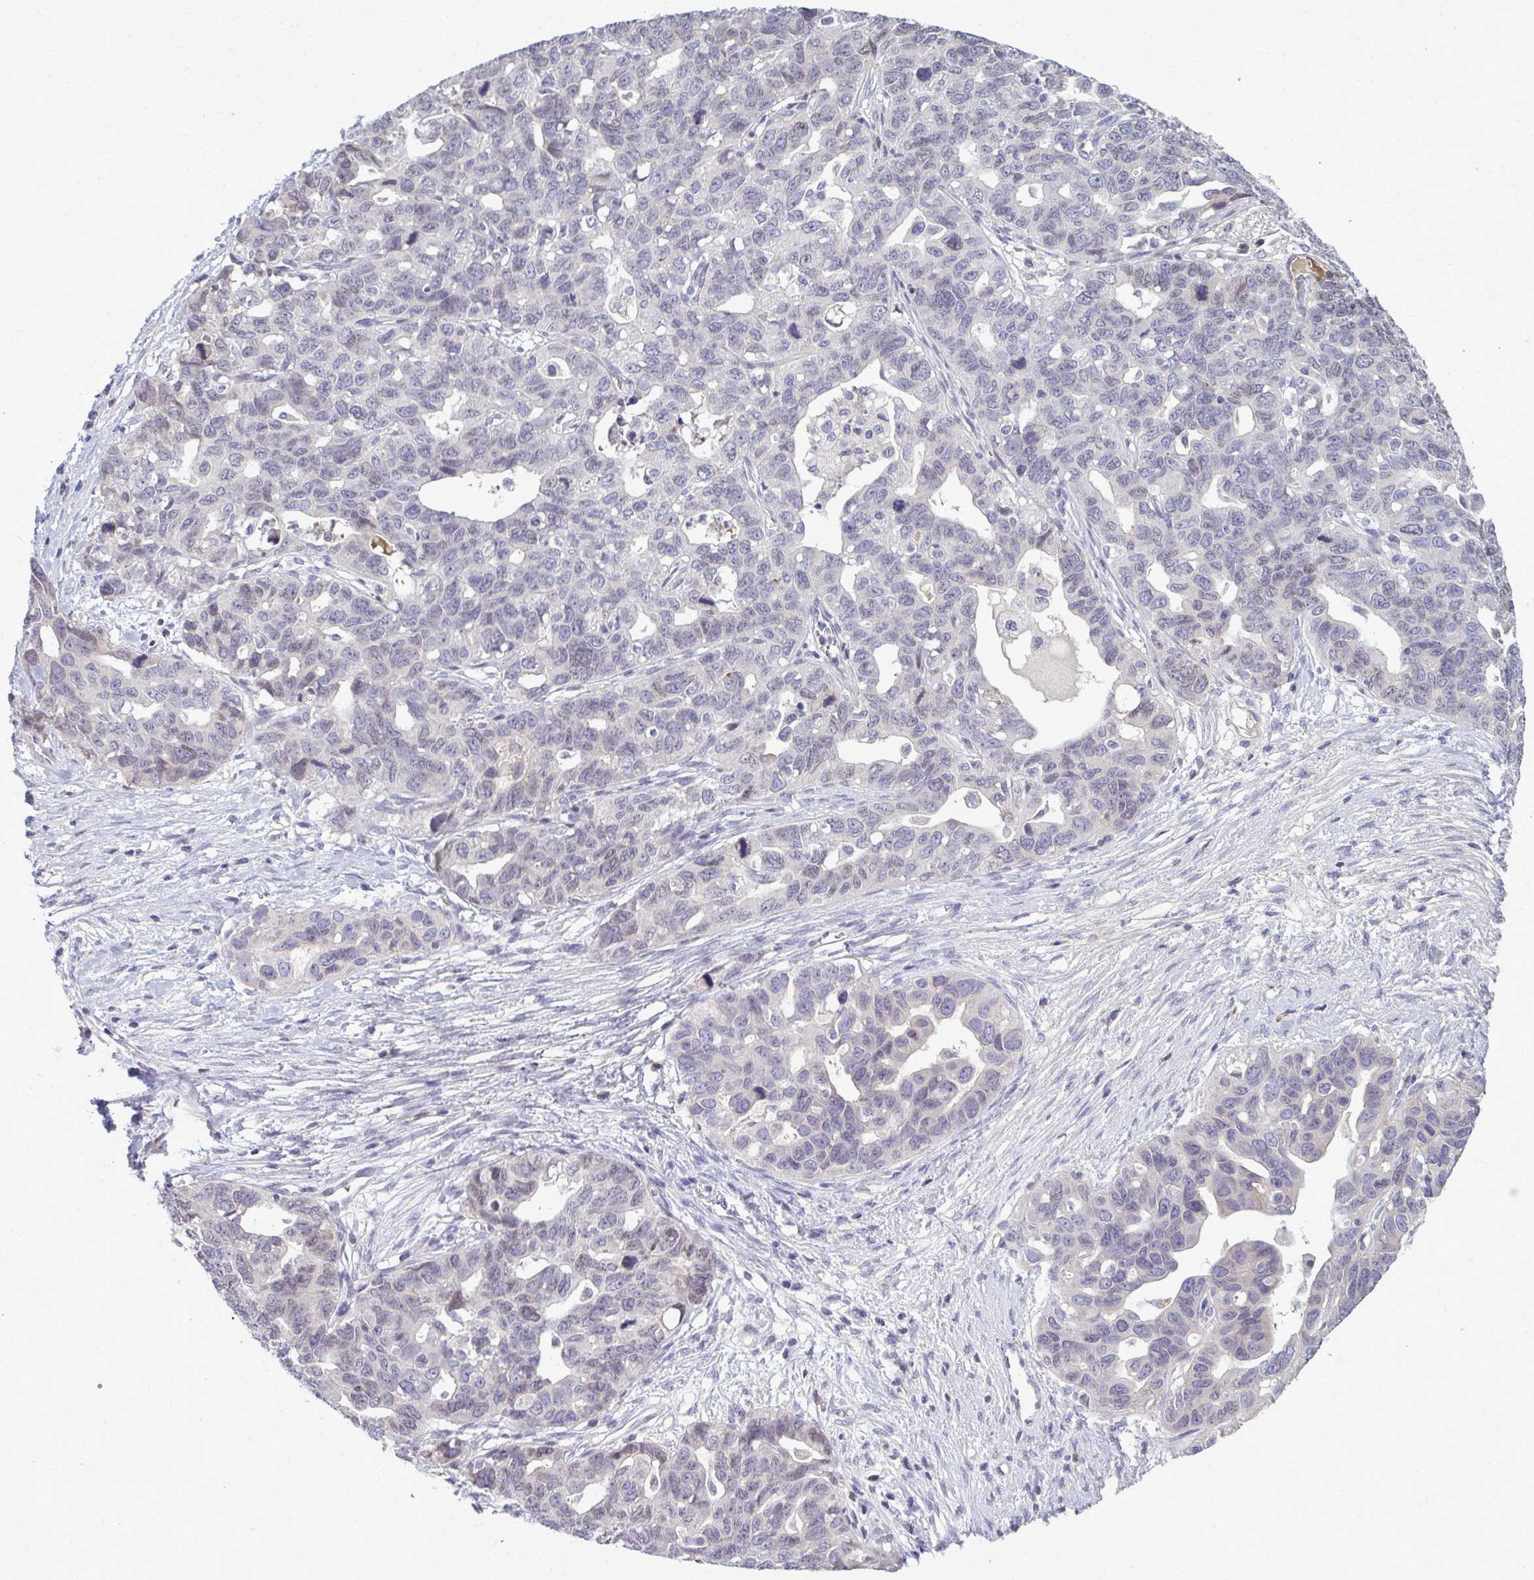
{"staining": {"intensity": "negative", "quantity": "none", "location": "none"}, "tissue": "ovarian cancer", "cell_type": "Tumor cells", "image_type": "cancer", "snomed": [{"axis": "morphology", "description": "Cystadenocarcinoma, serous, NOS"}, {"axis": "topography", "description": "Ovary"}], "caption": "IHC histopathology image of human serous cystadenocarcinoma (ovarian) stained for a protein (brown), which shows no expression in tumor cells. (Stains: DAB IHC with hematoxylin counter stain, Microscopy: brightfield microscopy at high magnification).", "gene": "MCRIP2", "patient": {"sex": "female", "age": 69}}